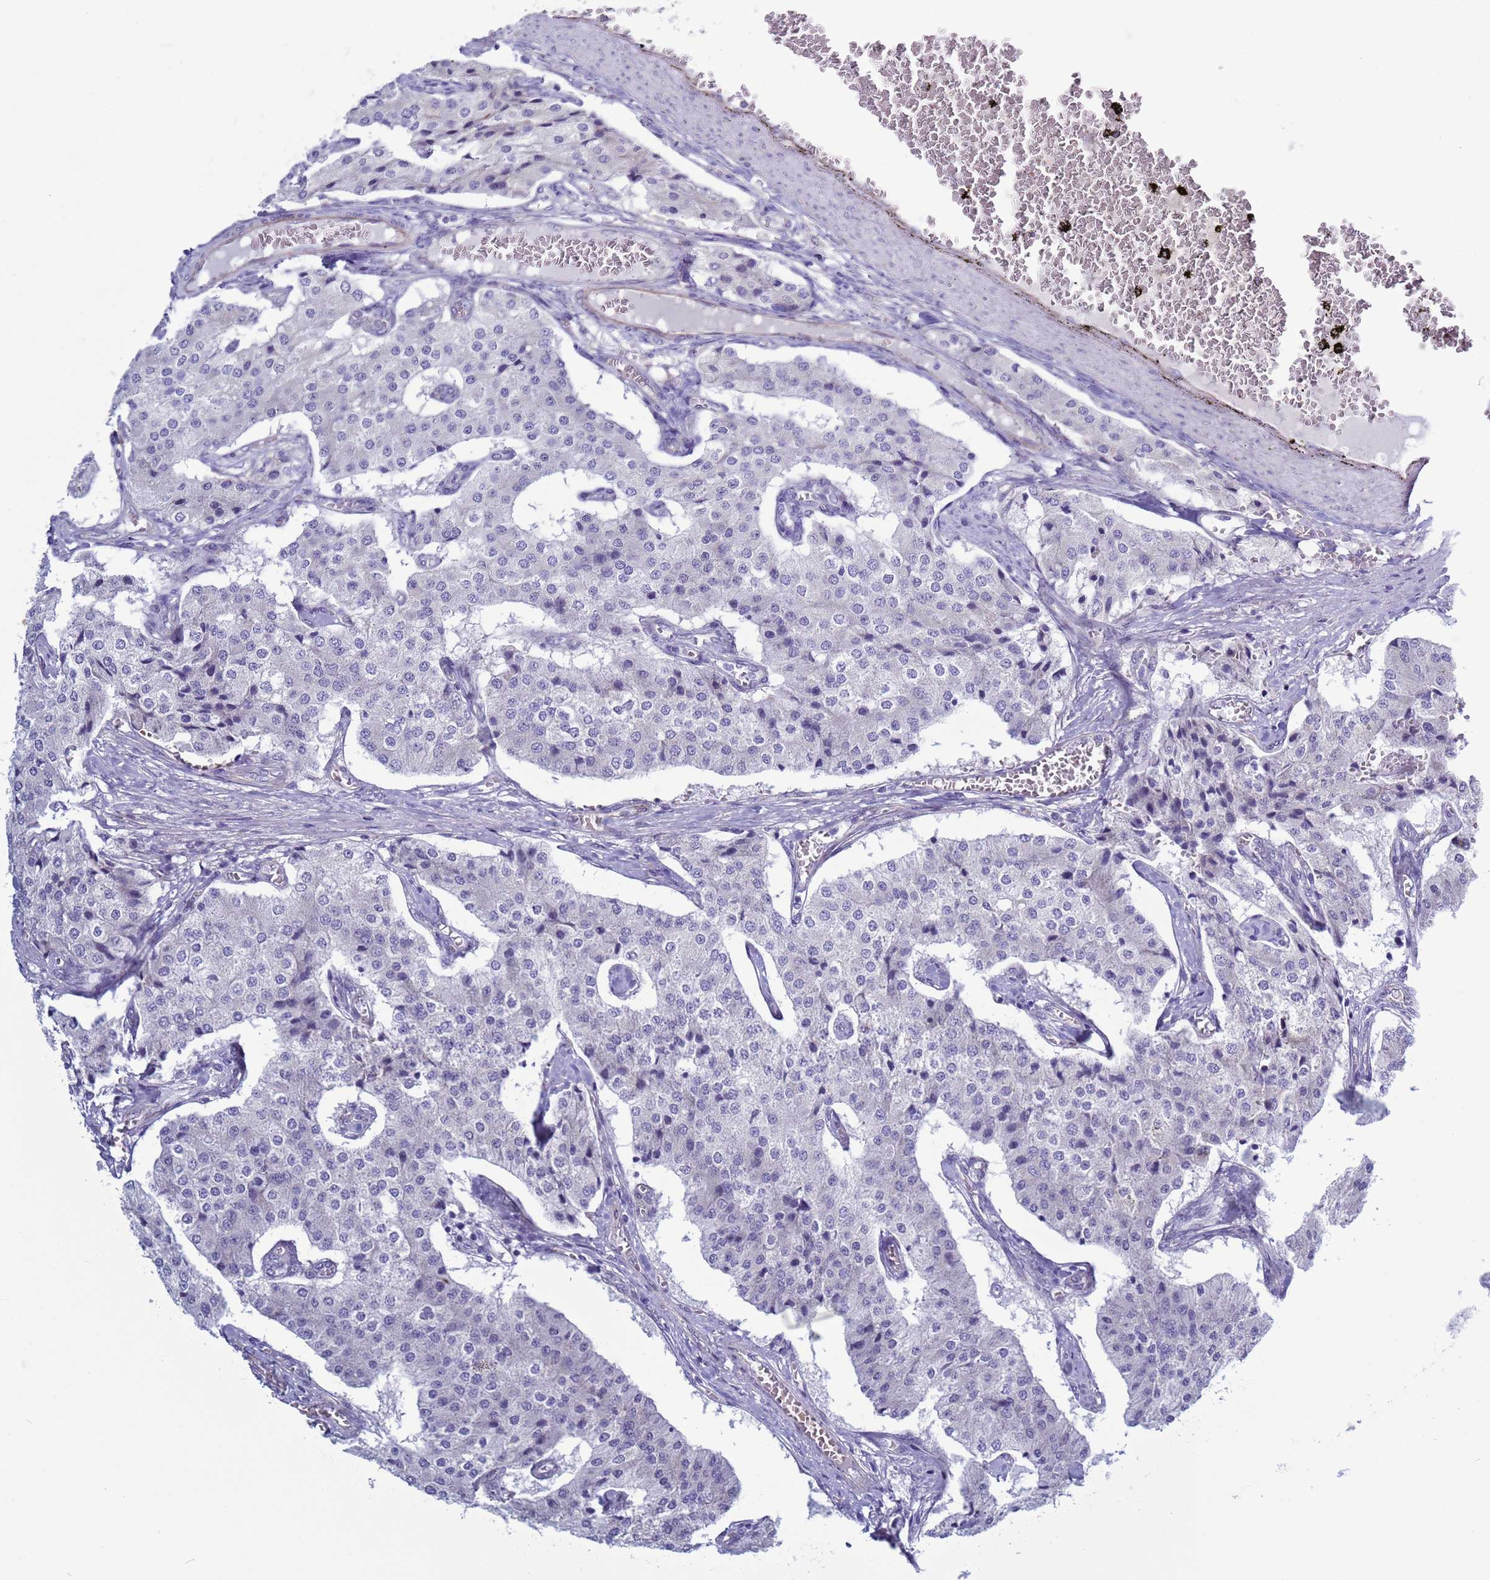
{"staining": {"intensity": "negative", "quantity": "none", "location": "none"}, "tissue": "carcinoid", "cell_type": "Tumor cells", "image_type": "cancer", "snomed": [{"axis": "morphology", "description": "Carcinoid, malignant, NOS"}, {"axis": "topography", "description": "Colon"}], "caption": "IHC micrograph of malignant carcinoid stained for a protein (brown), which displays no staining in tumor cells. (Immunohistochemistry, brightfield microscopy, high magnification).", "gene": "ABHD17B", "patient": {"sex": "female", "age": 52}}